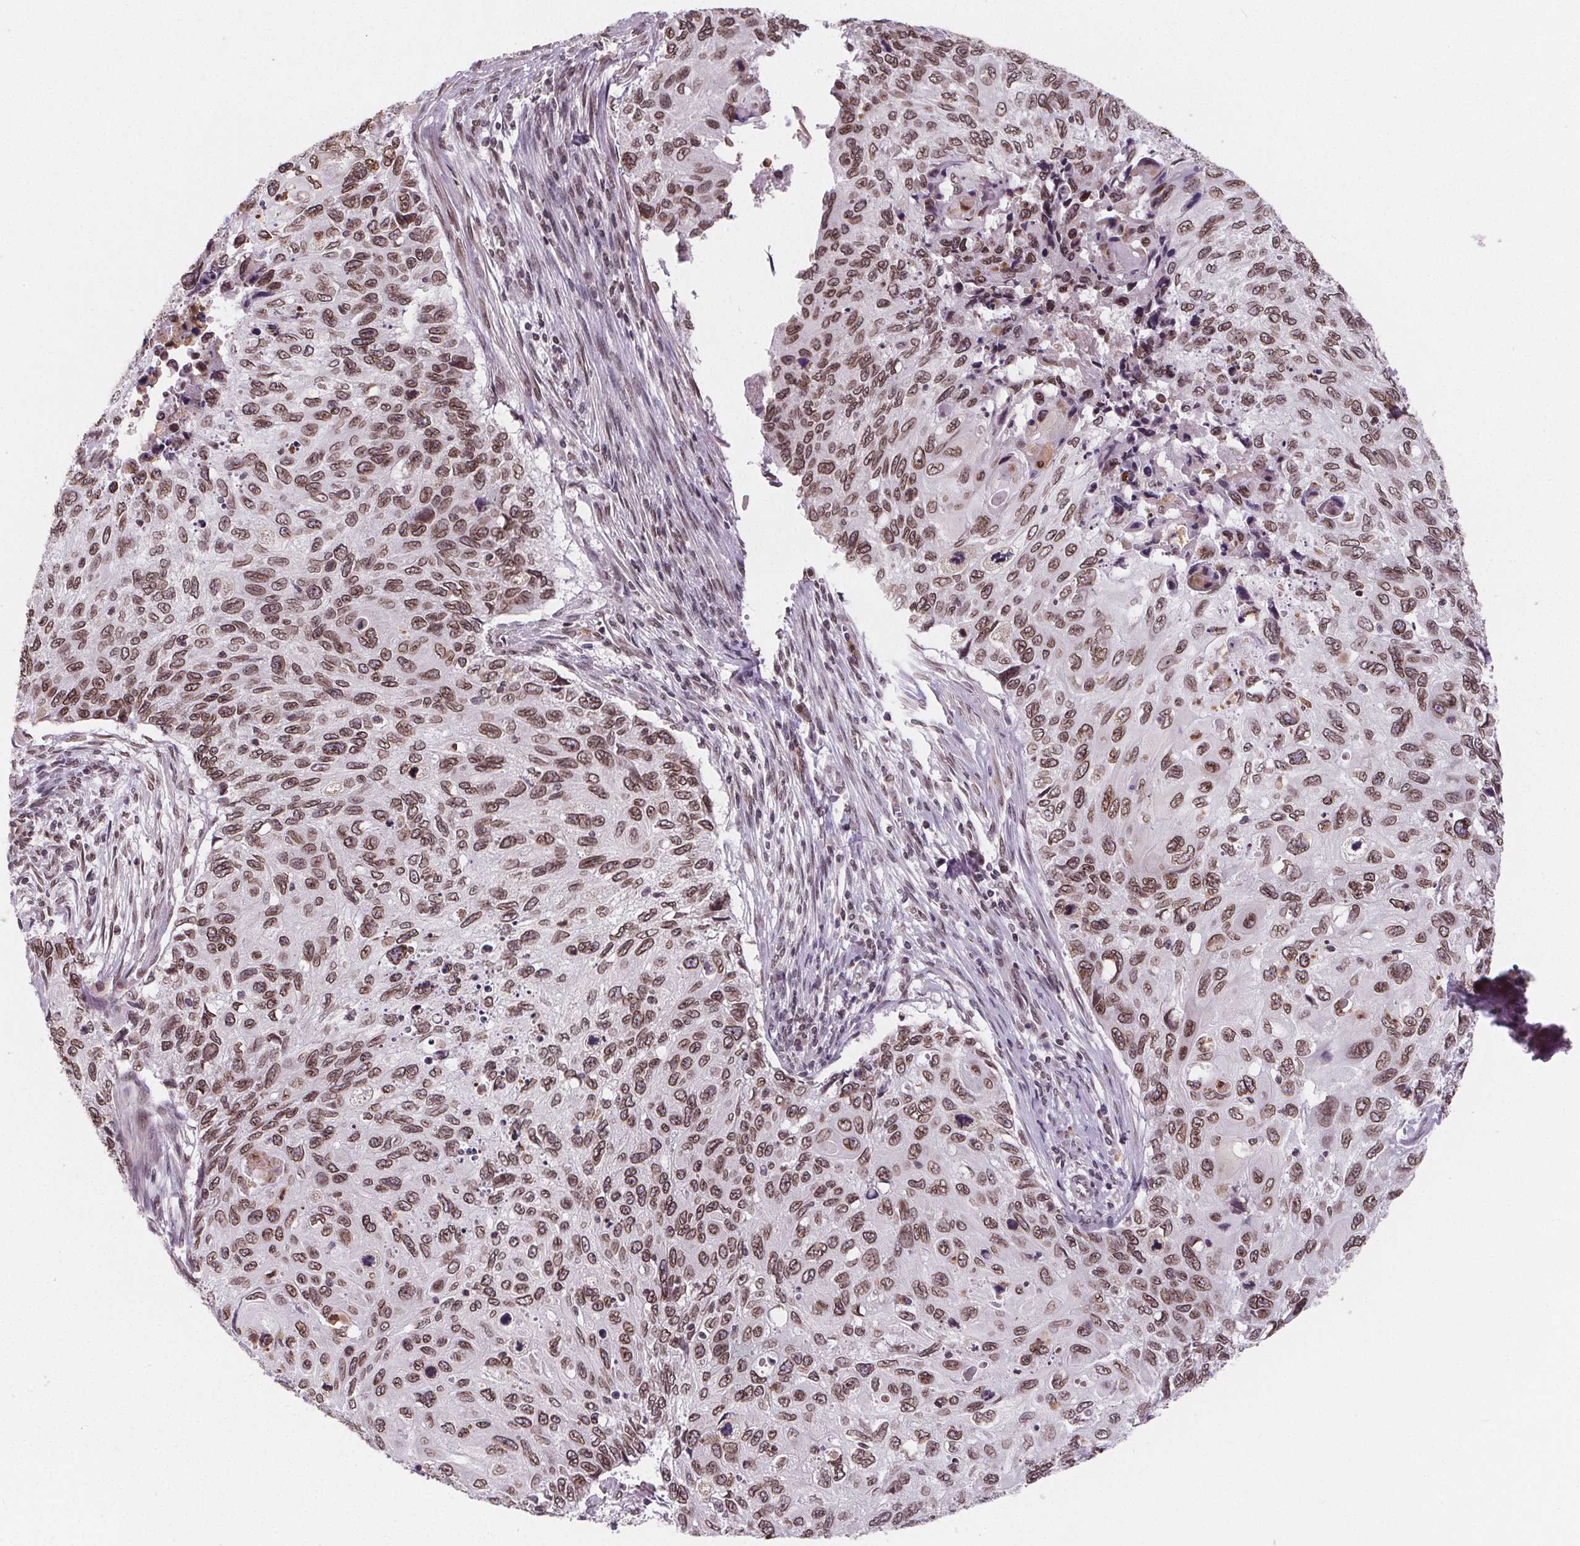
{"staining": {"intensity": "moderate", "quantity": ">75%", "location": "cytoplasmic/membranous,nuclear"}, "tissue": "cervical cancer", "cell_type": "Tumor cells", "image_type": "cancer", "snomed": [{"axis": "morphology", "description": "Squamous cell carcinoma, NOS"}, {"axis": "topography", "description": "Cervix"}], "caption": "Human cervical cancer (squamous cell carcinoma) stained with a brown dye shows moderate cytoplasmic/membranous and nuclear positive staining in approximately >75% of tumor cells.", "gene": "TTC39C", "patient": {"sex": "female", "age": 70}}